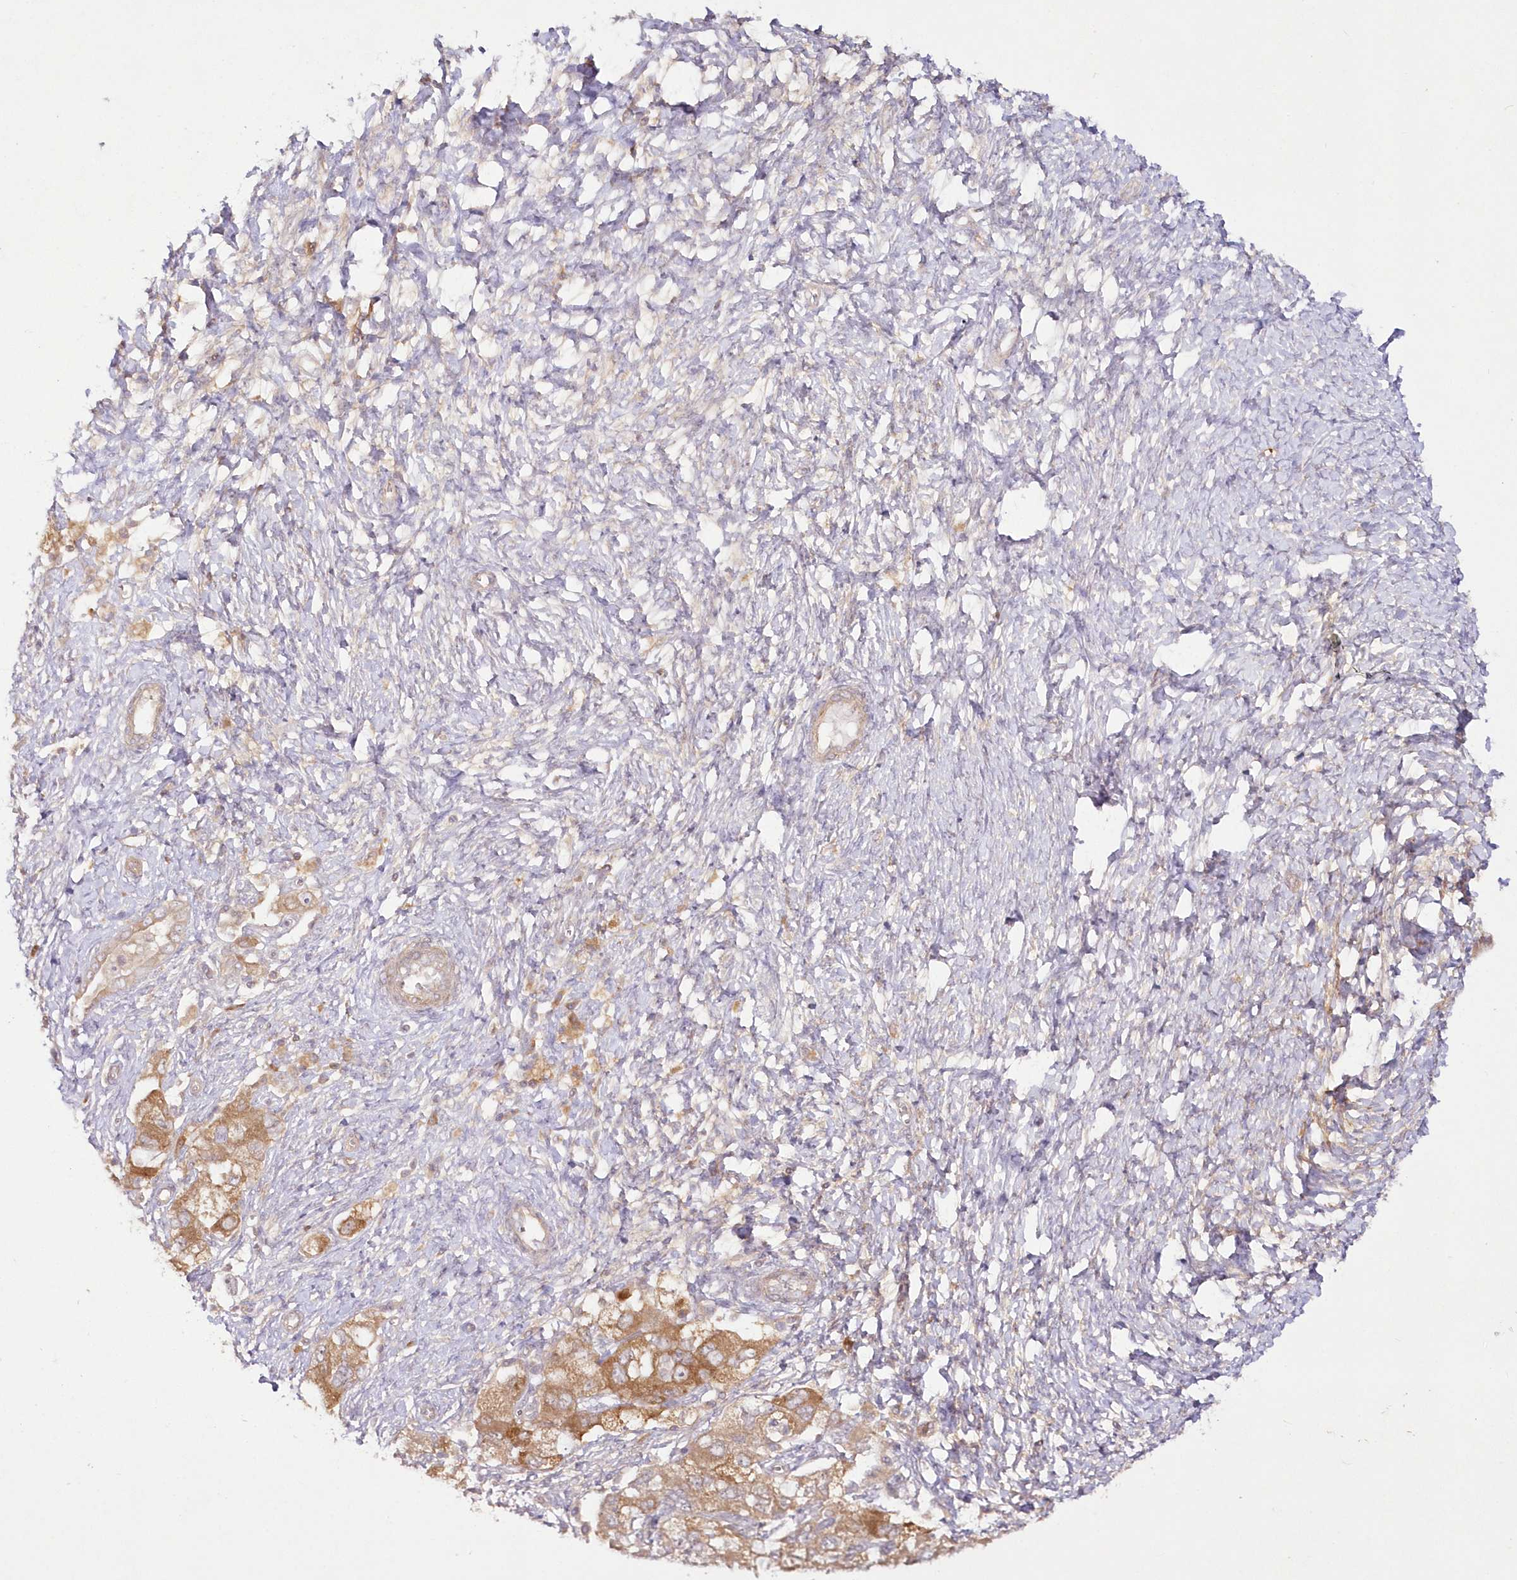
{"staining": {"intensity": "moderate", "quantity": ">75%", "location": "cytoplasmic/membranous"}, "tissue": "ovarian cancer", "cell_type": "Tumor cells", "image_type": "cancer", "snomed": [{"axis": "morphology", "description": "Carcinoma, NOS"}, {"axis": "morphology", "description": "Cystadenocarcinoma, serous, NOS"}, {"axis": "topography", "description": "Ovary"}], "caption": "There is medium levels of moderate cytoplasmic/membranous staining in tumor cells of serous cystadenocarcinoma (ovarian), as demonstrated by immunohistochemical staining (brown color).", "gene": "IPMK", "patient": {"sex": "female", "age": 69}}